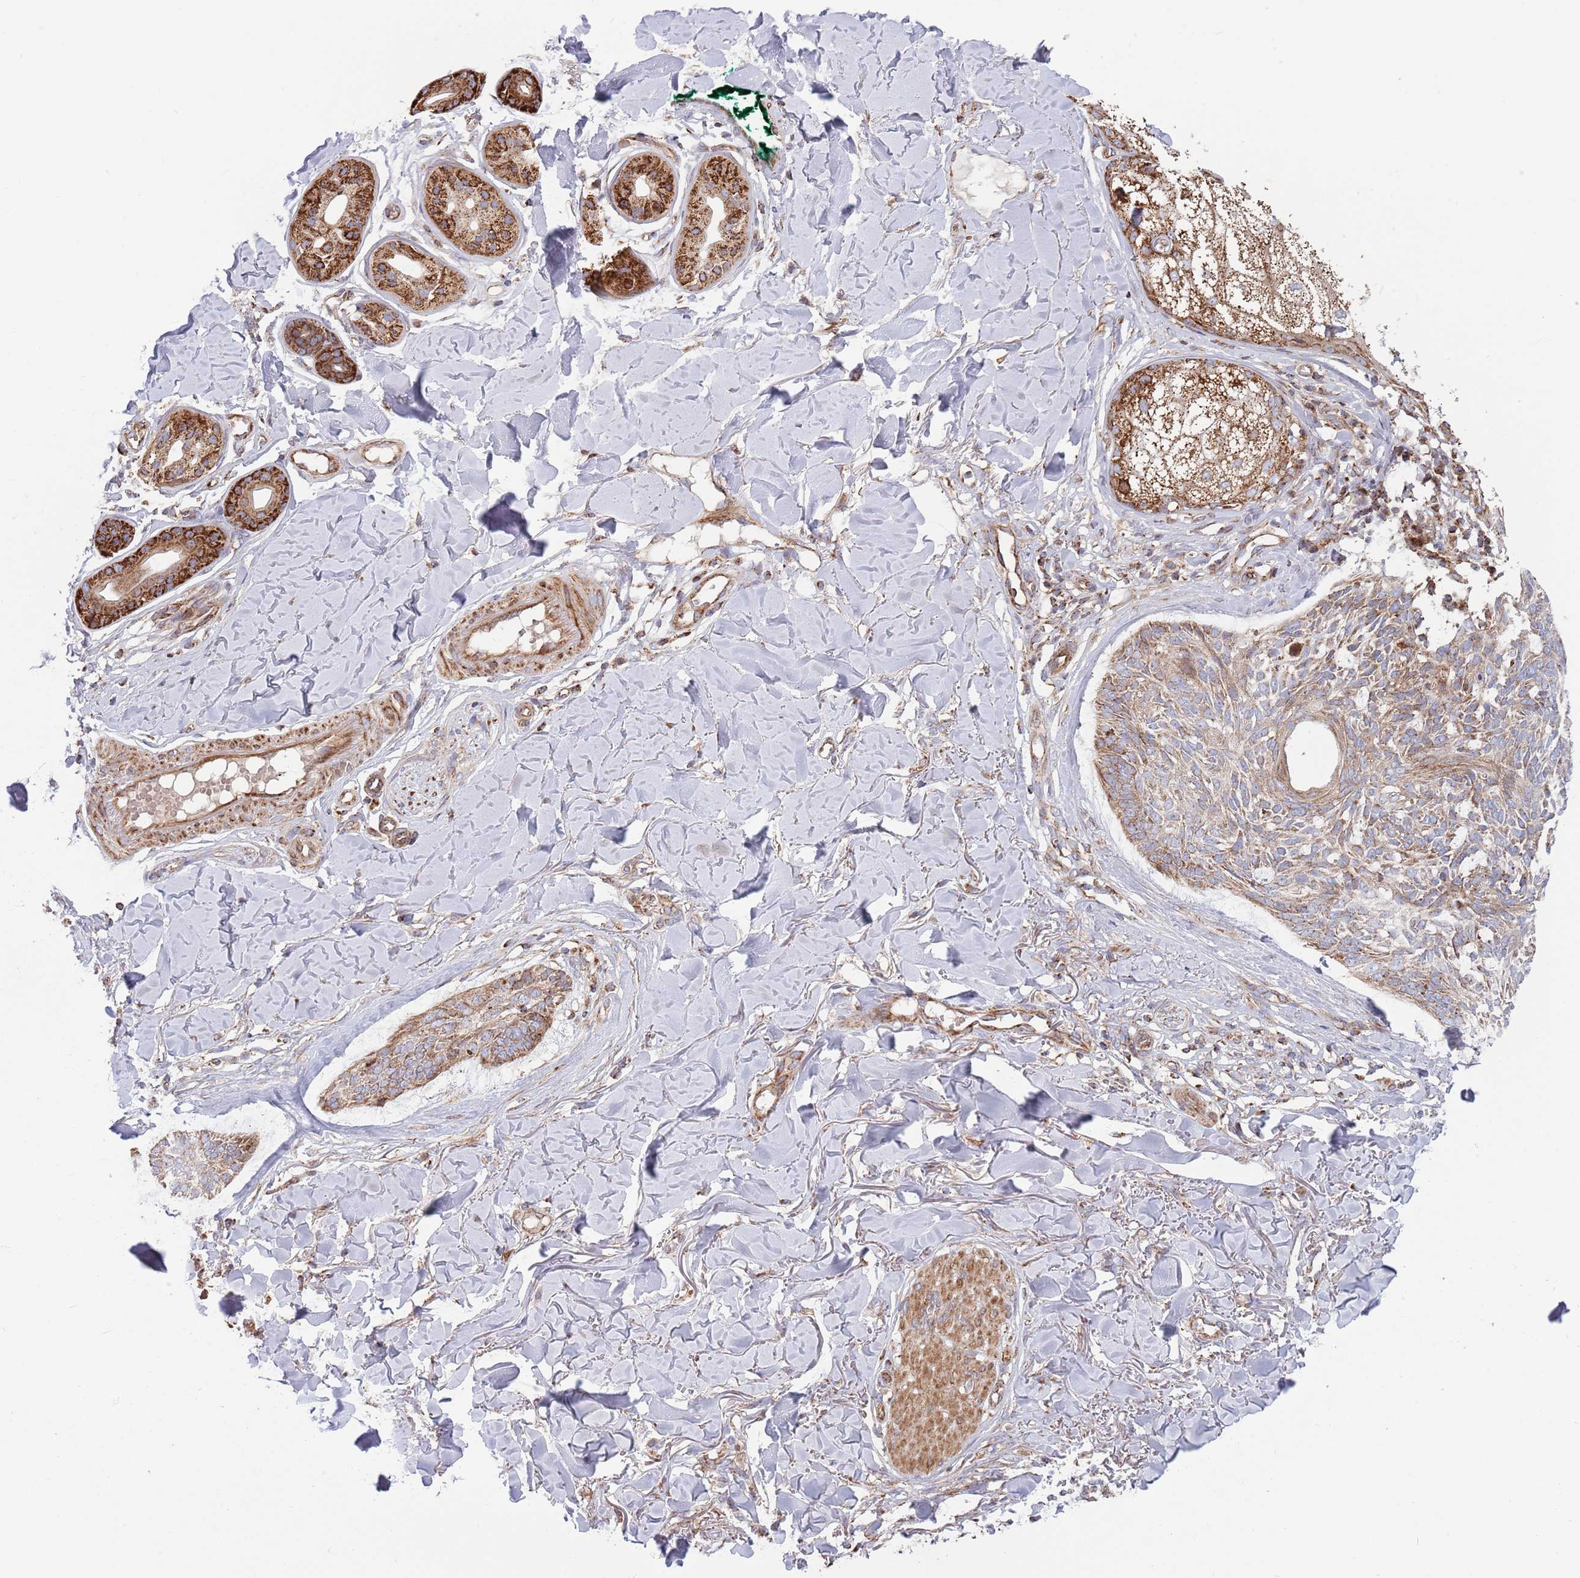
{"staining": {"intensity": "moderate", "quantity": "25%-75%", "location": "cytoplasmic/membranous"}, "tissue": "skin cancer", "cell_type": "Tumor cells", "image_type": "cancer", "snomed": [{"axis": "morphology", "description": "Basal cell carcinoma"}, {"axis": "topography", "description": "Skin"}], "caption": "Skin cancer (basal cell carcinoma) stained with a brown dye reveals moderate cytoplasmic/membranous positive positivity in approximately 25%-75% of tumor cells.", "gene": "ATP5PD", "patient": {"sex": "male", "age": 43}}